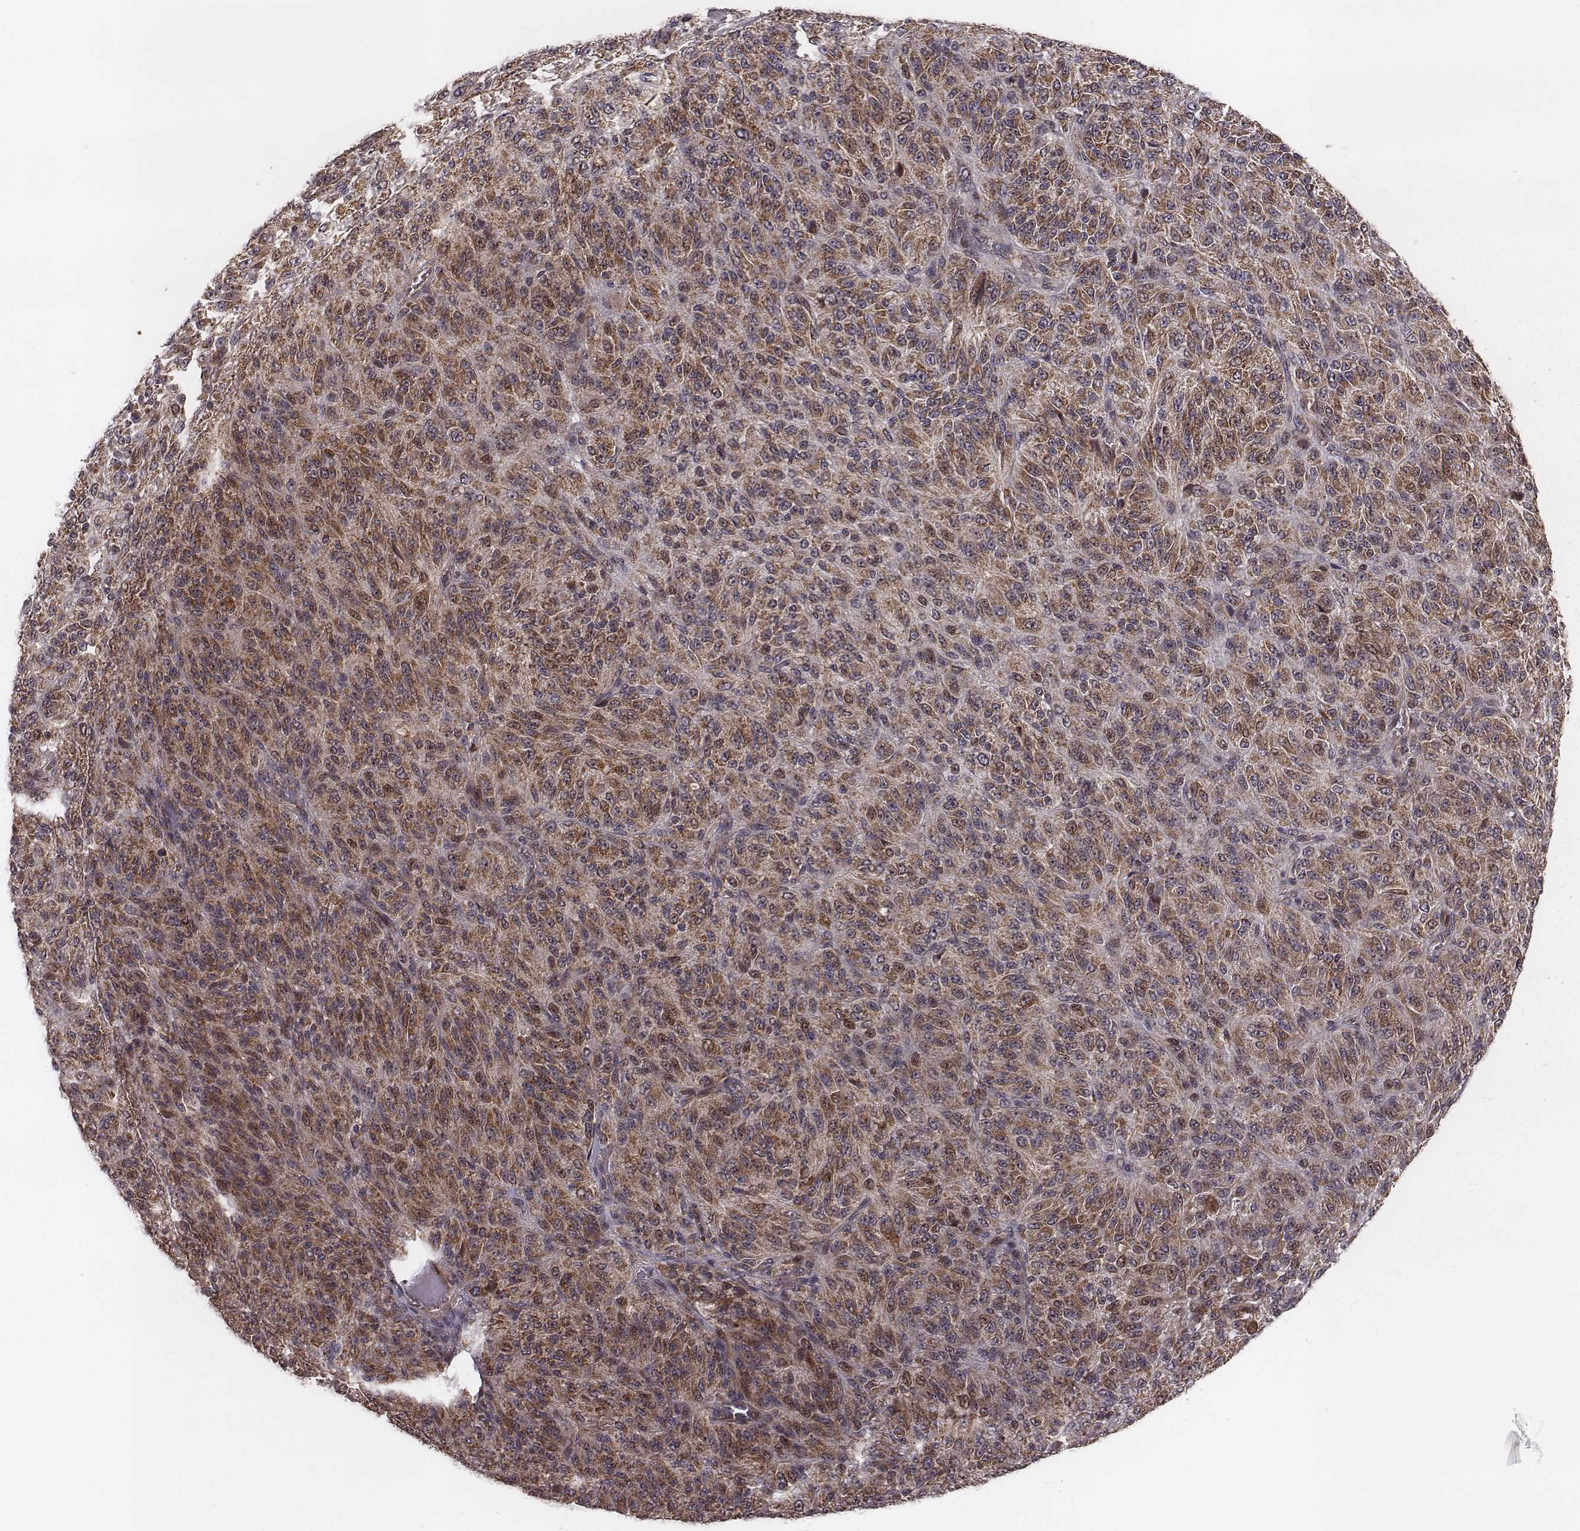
{"staining": {"intensity": "moderate", "quantity": ">75%", "location": "cytoplasmic/membranous"}, "tissue": "melanoma", "cell_type": "Tumor cells", "image_type": "cancer", "snomed": [{"axis": "morphology", "description": "Malignant melanoma, Metastatic site"}, {"axis": "topography", "description": "Brain"}], "caption": "Immunohistochemistry (IHC) of human melanoma displays medium levels of moderate cytoplasmic/membranous positivity in about >75% of tumor cells.", "gene": "ZDHHC21", "patient": {"sex": "female", "age": 56}}